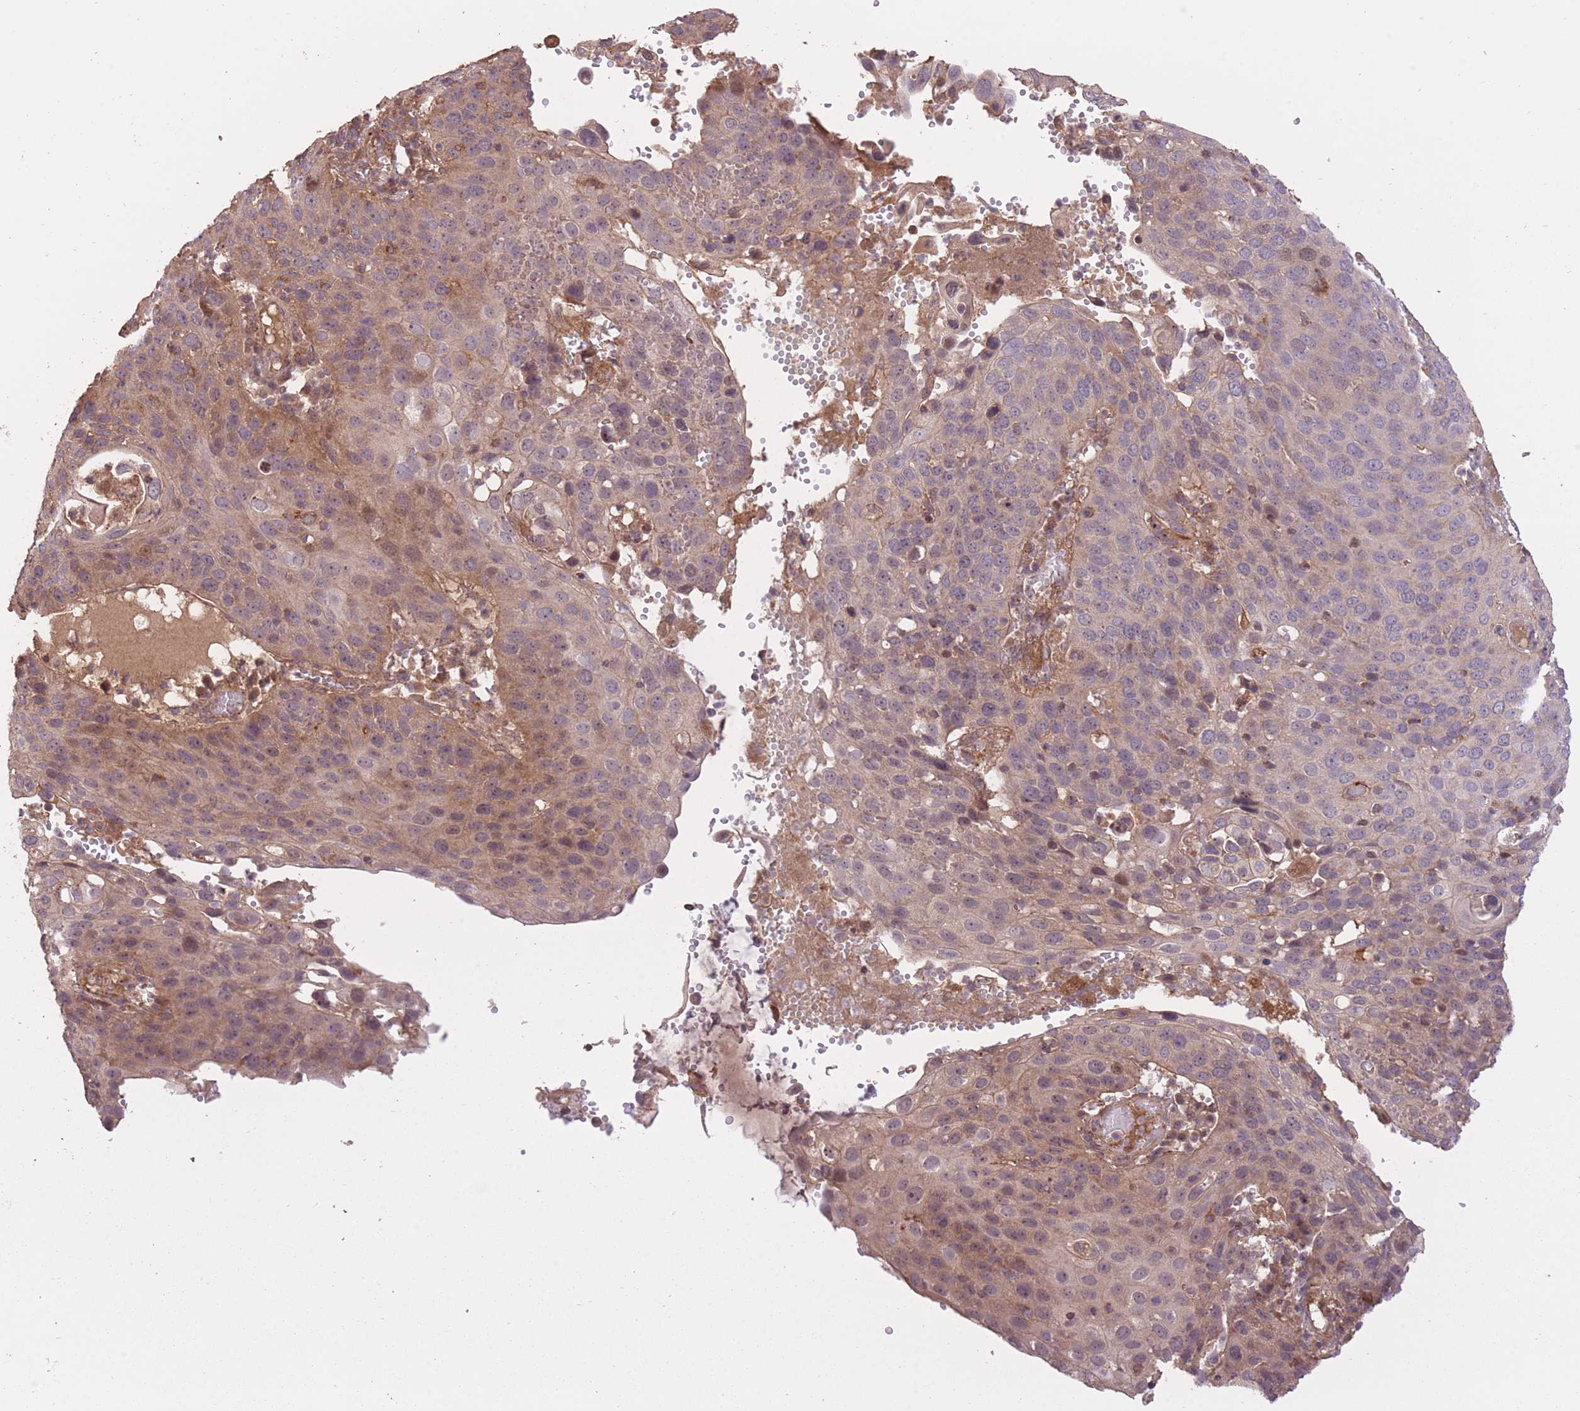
{"staining": {"intensity": "moderate", "quantity": ">75%", "location": "cytoplasmic/membranous"}, "tissue": "cervical cancer", "cell_type": "Tumor cells", "image_type": "cancer", "snomed": [{"axis": "morphology", "description": "Squamous cell carcinoma, NOS"}, {"axis": "topography", "description": "Cervix"}], "caption": "This photomicrograph displays immunohistochemistry (IHC) staining of cervical squamous cell carcinoma, with medium moderate cytoplasmic/membranous staining in approximately >75% of tumor cells.", "gene": "POLR3F", "patient": {"sex": "female", "age": 36}}